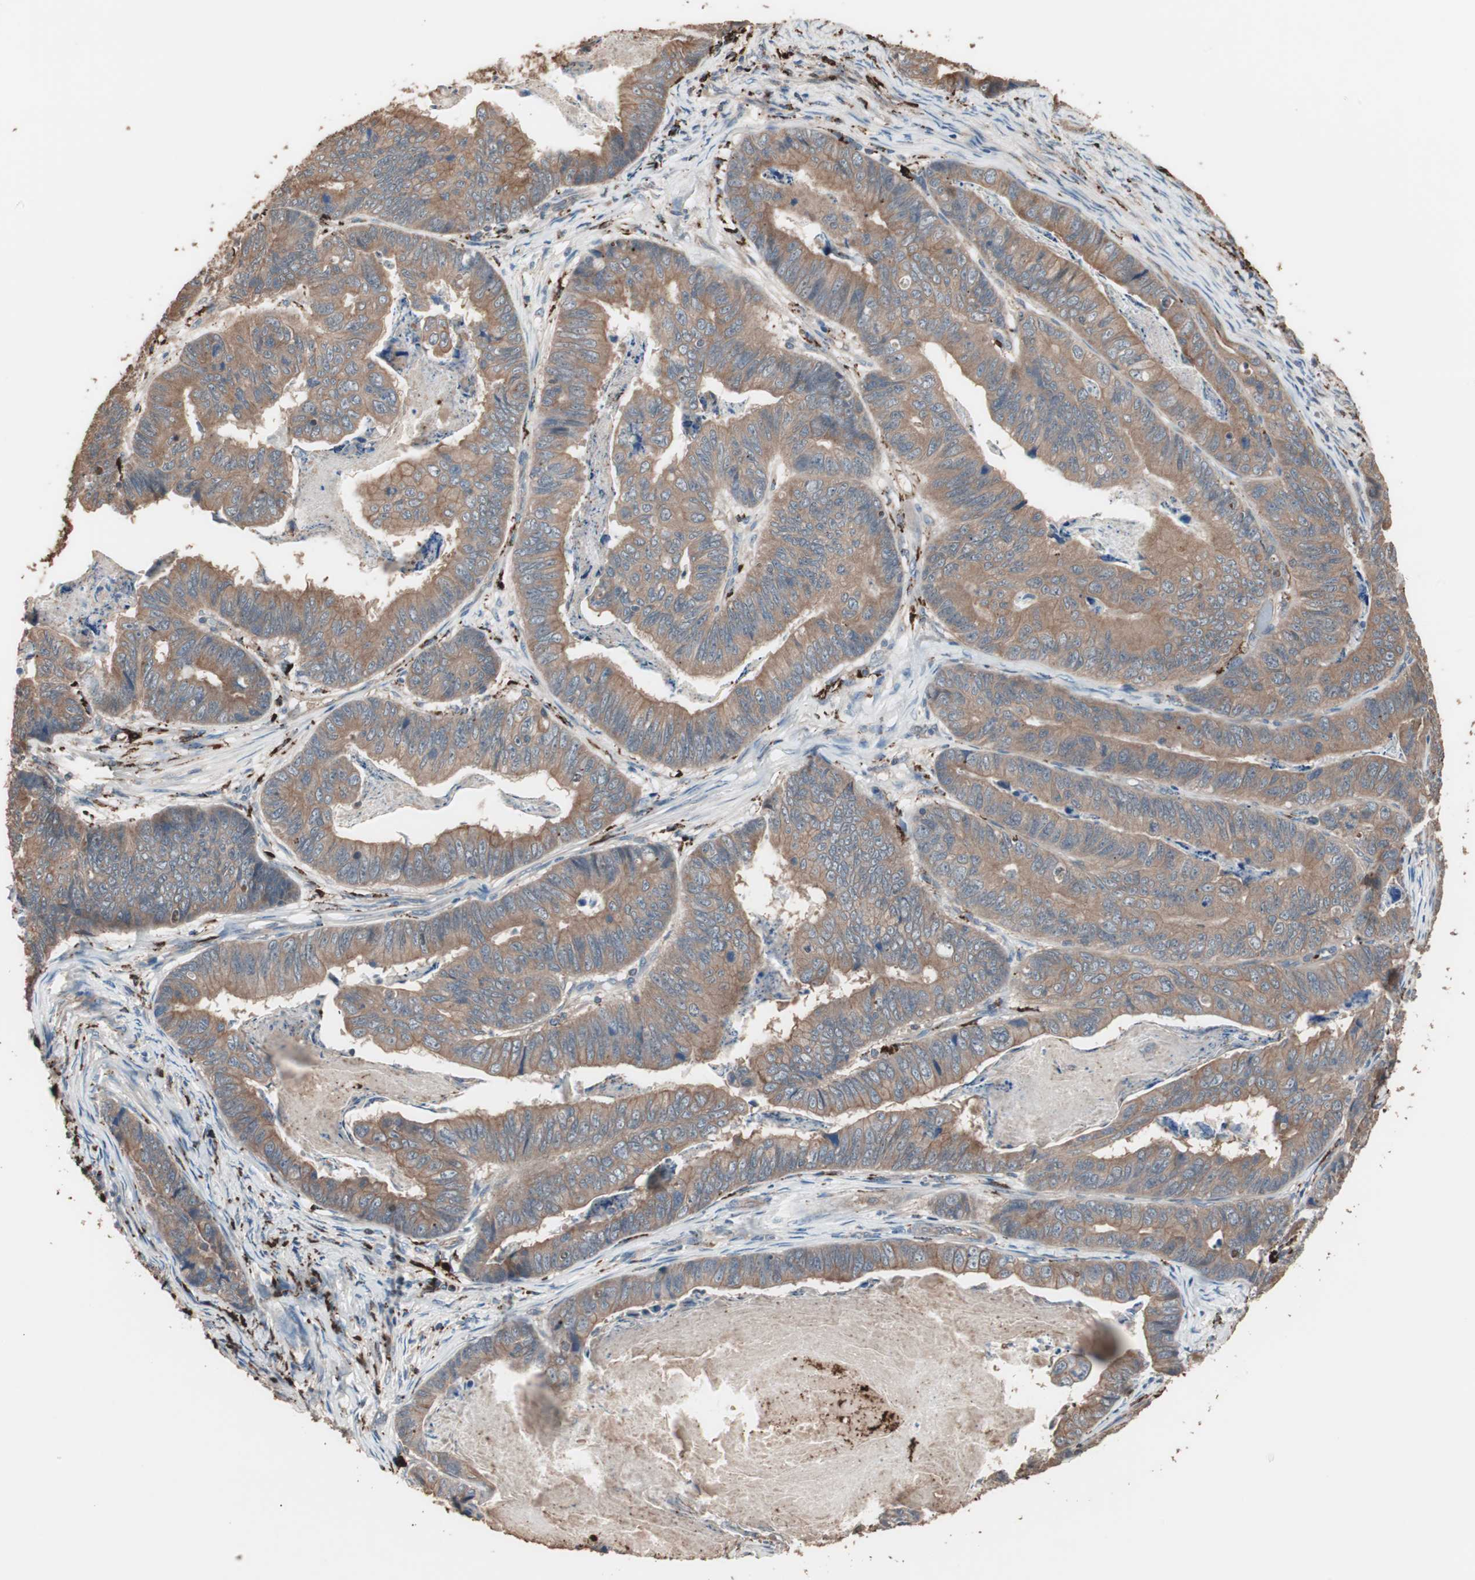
{"staining": {"intensity": "moderate", "quantity": ">75%", "location": "cytoplasmic/membranous"}, "tissue": "stomach cancer", "cell_type": "Tumor cells", "image_type": "cancer", "snomed": [{"axis": "morphology", "description": "Adenocarcinoma, NOS"}, {"axis": "topography", "description": "Stomach, lower"}], "caption": "Stomach adenocarcinoma stained with a brown dye reveals moderate cytoplasmic/membranous positive staining in approximately >75% of tumor cells.", "gene": "CCT3", "patient": {"sex": "male", "age": 77}}